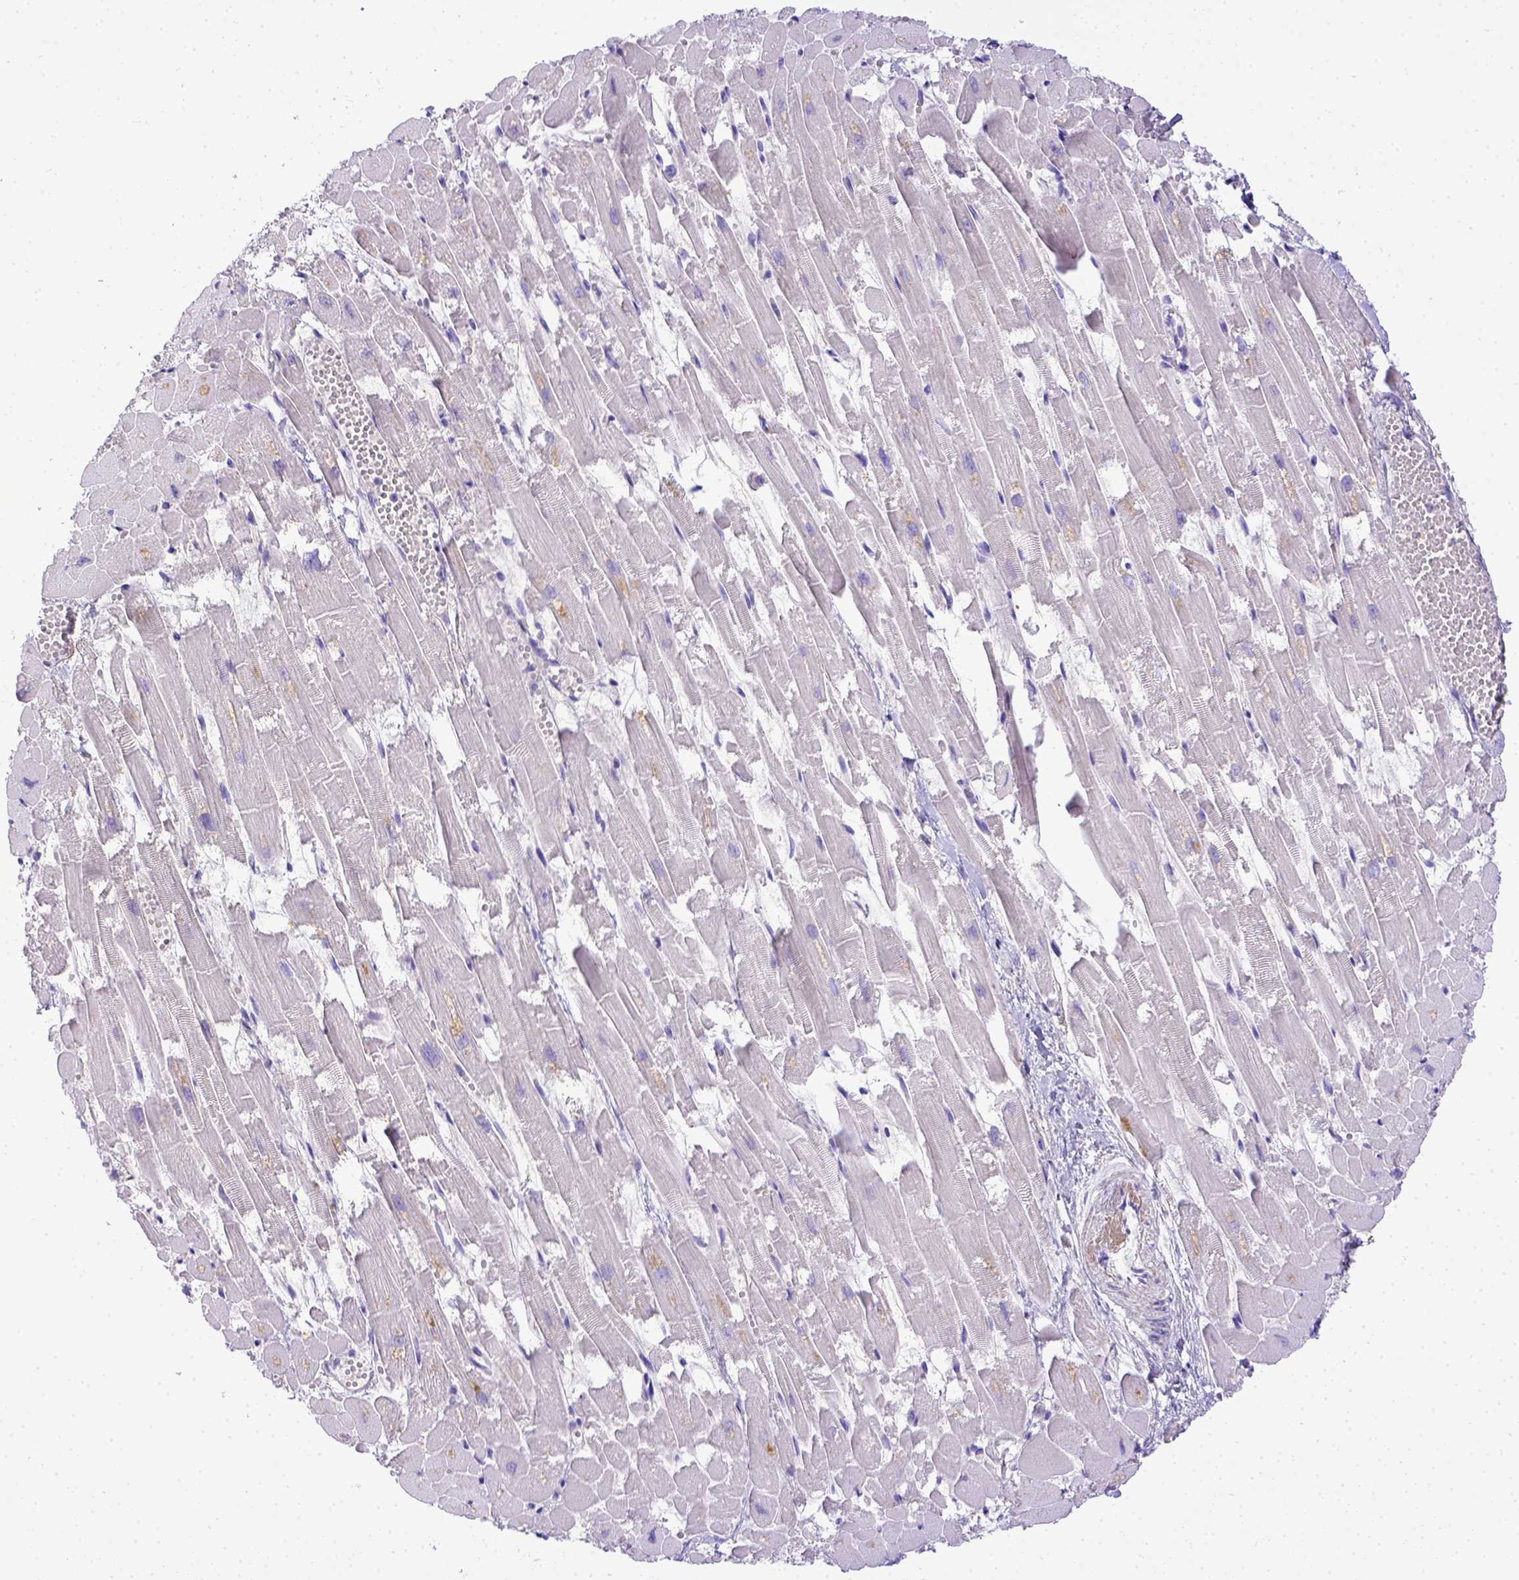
{"staining": {"intensity": "negative", "quantity": "none", "location": "none"}, "tissue": "heart muscle", "cell_type": "Cardiomyocytes", "image_type": "normal", "snomed": [{"axis": "morphology", "description": "Normal tissue, NOS"}, {"axis": "topography", "description": "Heart"}], "caption": "This is an IHC micrograph of benign human heart muscle. There is no expression in cardiomyocytes.", "gene": "BTN1A1", "patient": {"sex": "female", "age": 52}}